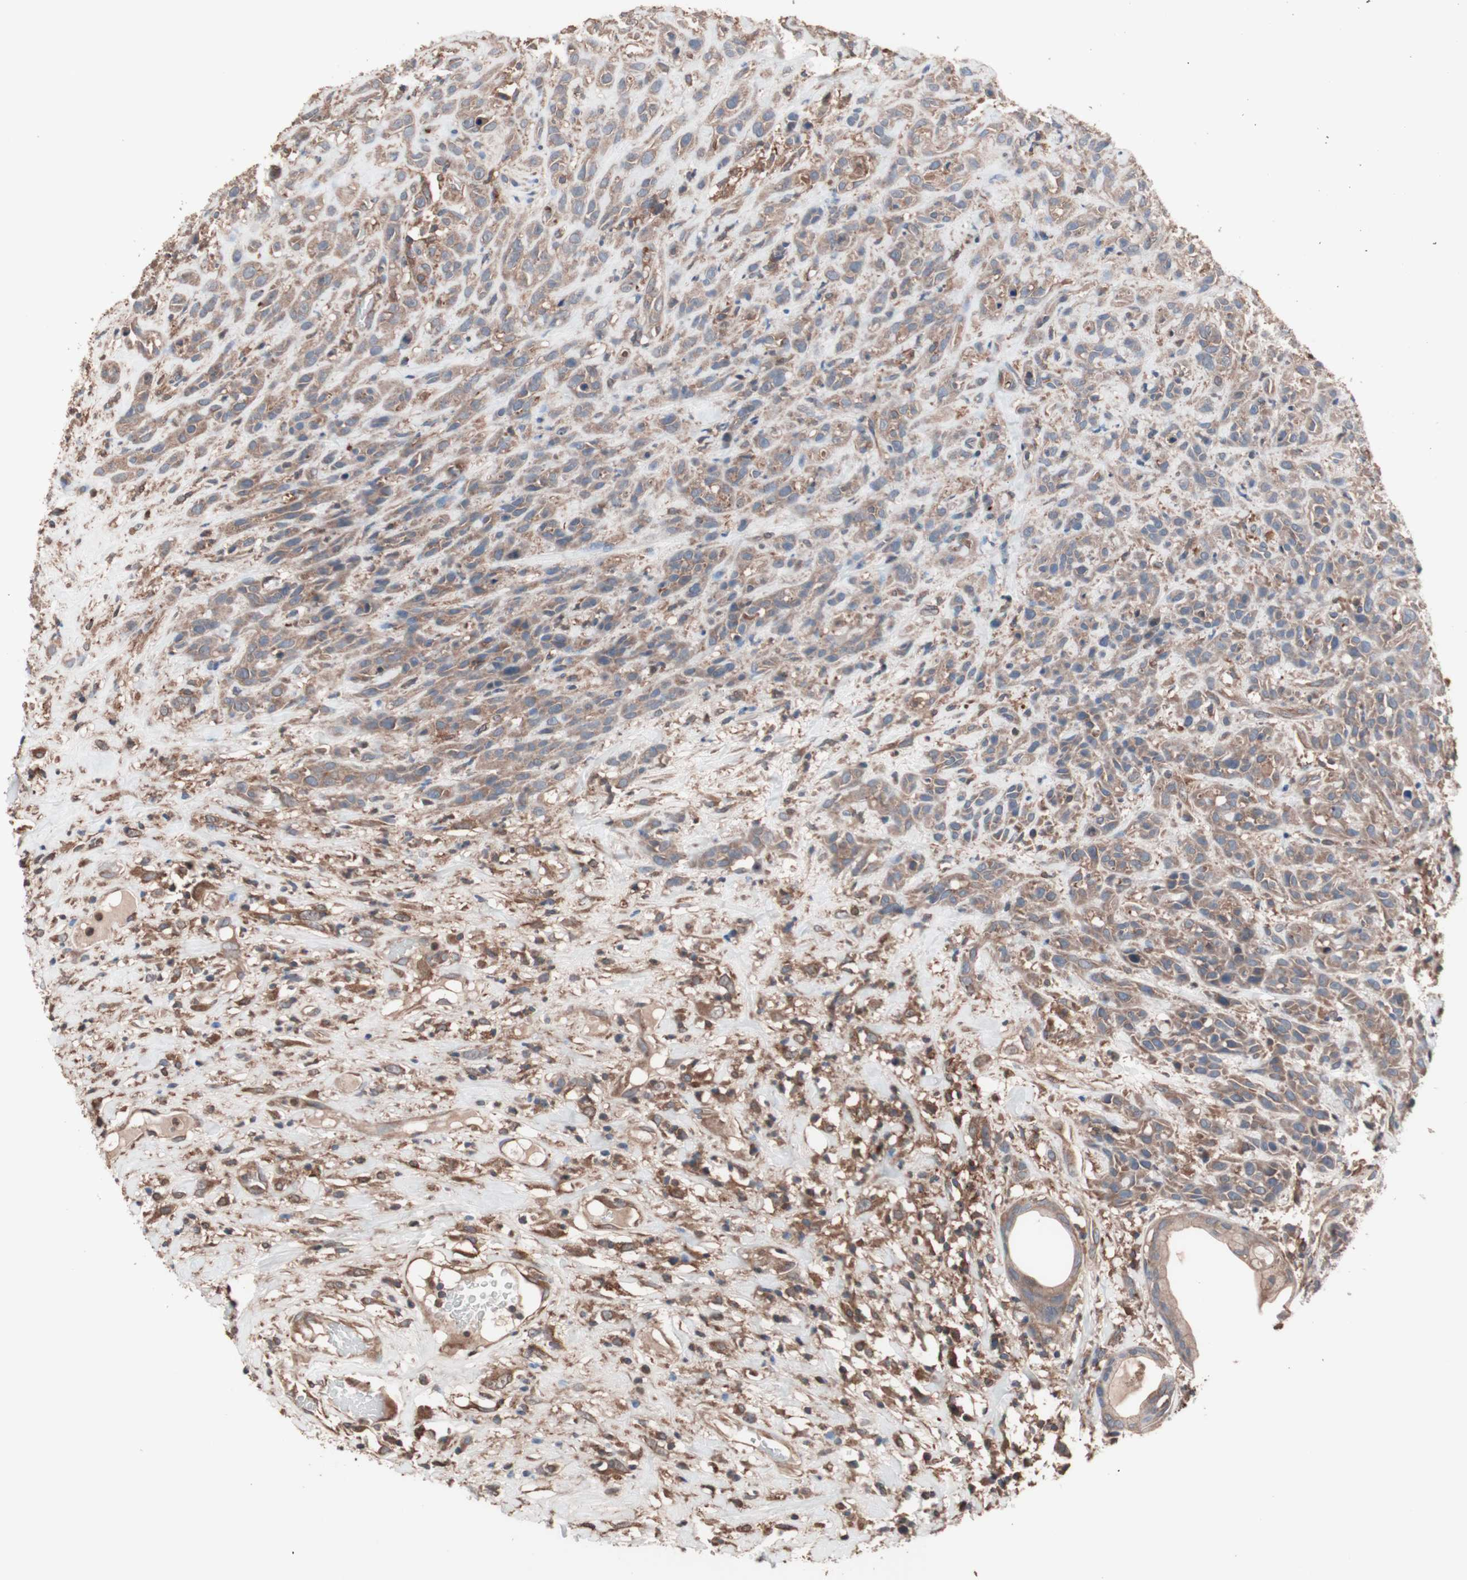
{"staining": {"intensity": "weak", "quantity": ">75%", "location": "cytoplasmic/membranous"}, "tissue": "head and neck cancer", "cell_type": "Tumor cells", "image_type": "cancer", "snomed": [{"axis": "morphology", "description": "Normal tissue, NOS"}, {"axis": "morphology", "description": "Squamous cell carcinoma, NOS"}, {"axis": "topography", "description": "Cartilage tissue"}, {"axis": "topography", "description": "Head-Neck"}], "caption": "Head and neck squamous cell carcinoma stained with a protein marker exhibits weak staining in tumor cells.", "gene": "ATG7", "patient": {"sex": "male", "age": 62}}